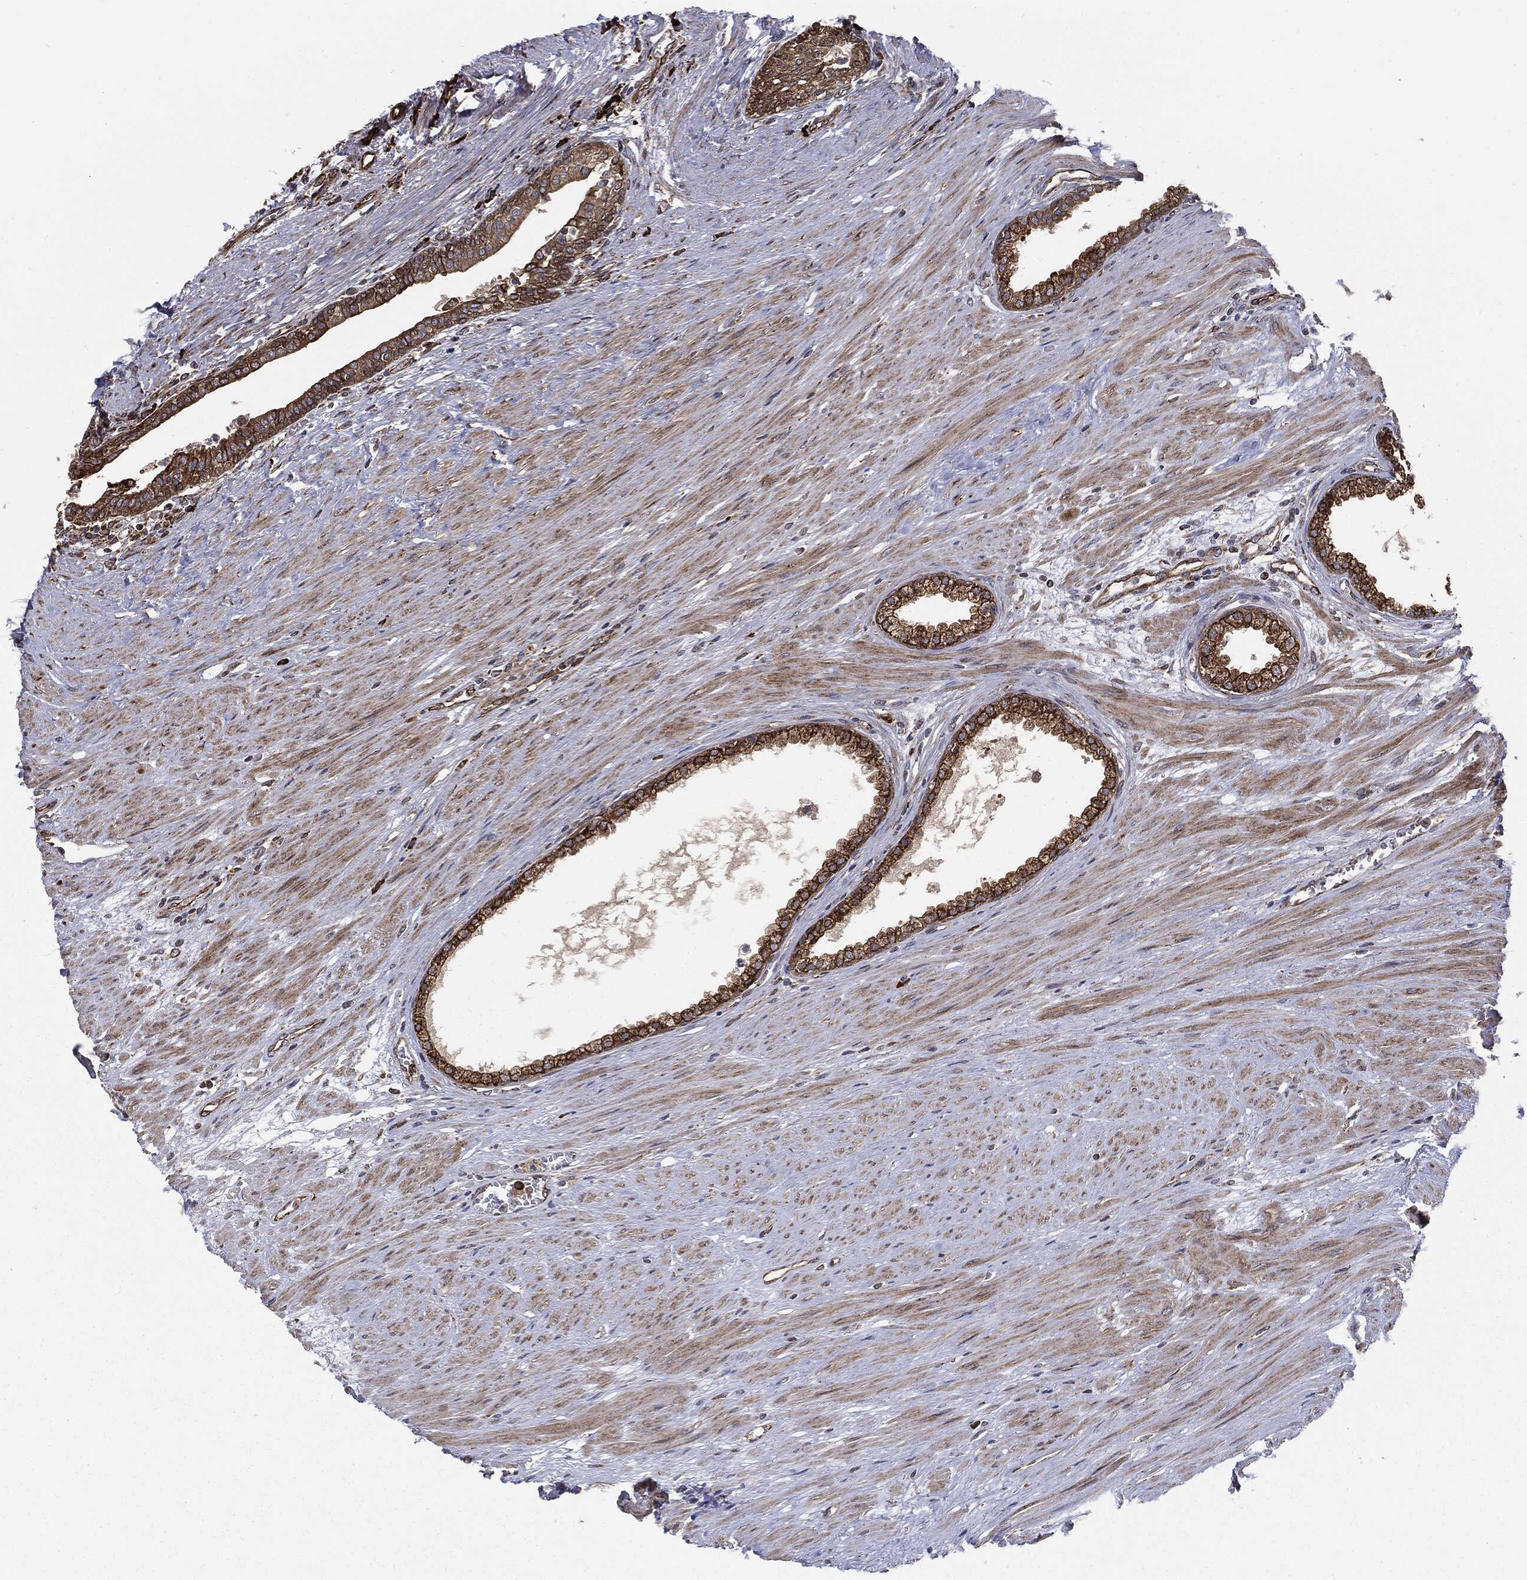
{"staining": {"intensity": "strong", "quantity": ">75%", "location": "cytoplasmic/membranous"}, "tissue": "prostate", "cell_type": "Glandular cells", "image_type": "normal", "snomed": [{"axis": "morphology", "description": "Normal tissue, NOS"}, {"axis": "topography", "description": "Prostate"}], "caption": "DAB (3,3'-diaminobenzidine) immunohistochemical staining of benign human prostate displays strong cytoplasmic/membranous protein positivity in approximately >75% of glandular cells.", "gene": "CYLD", "patient": {"sex": "male", "age": 64}}